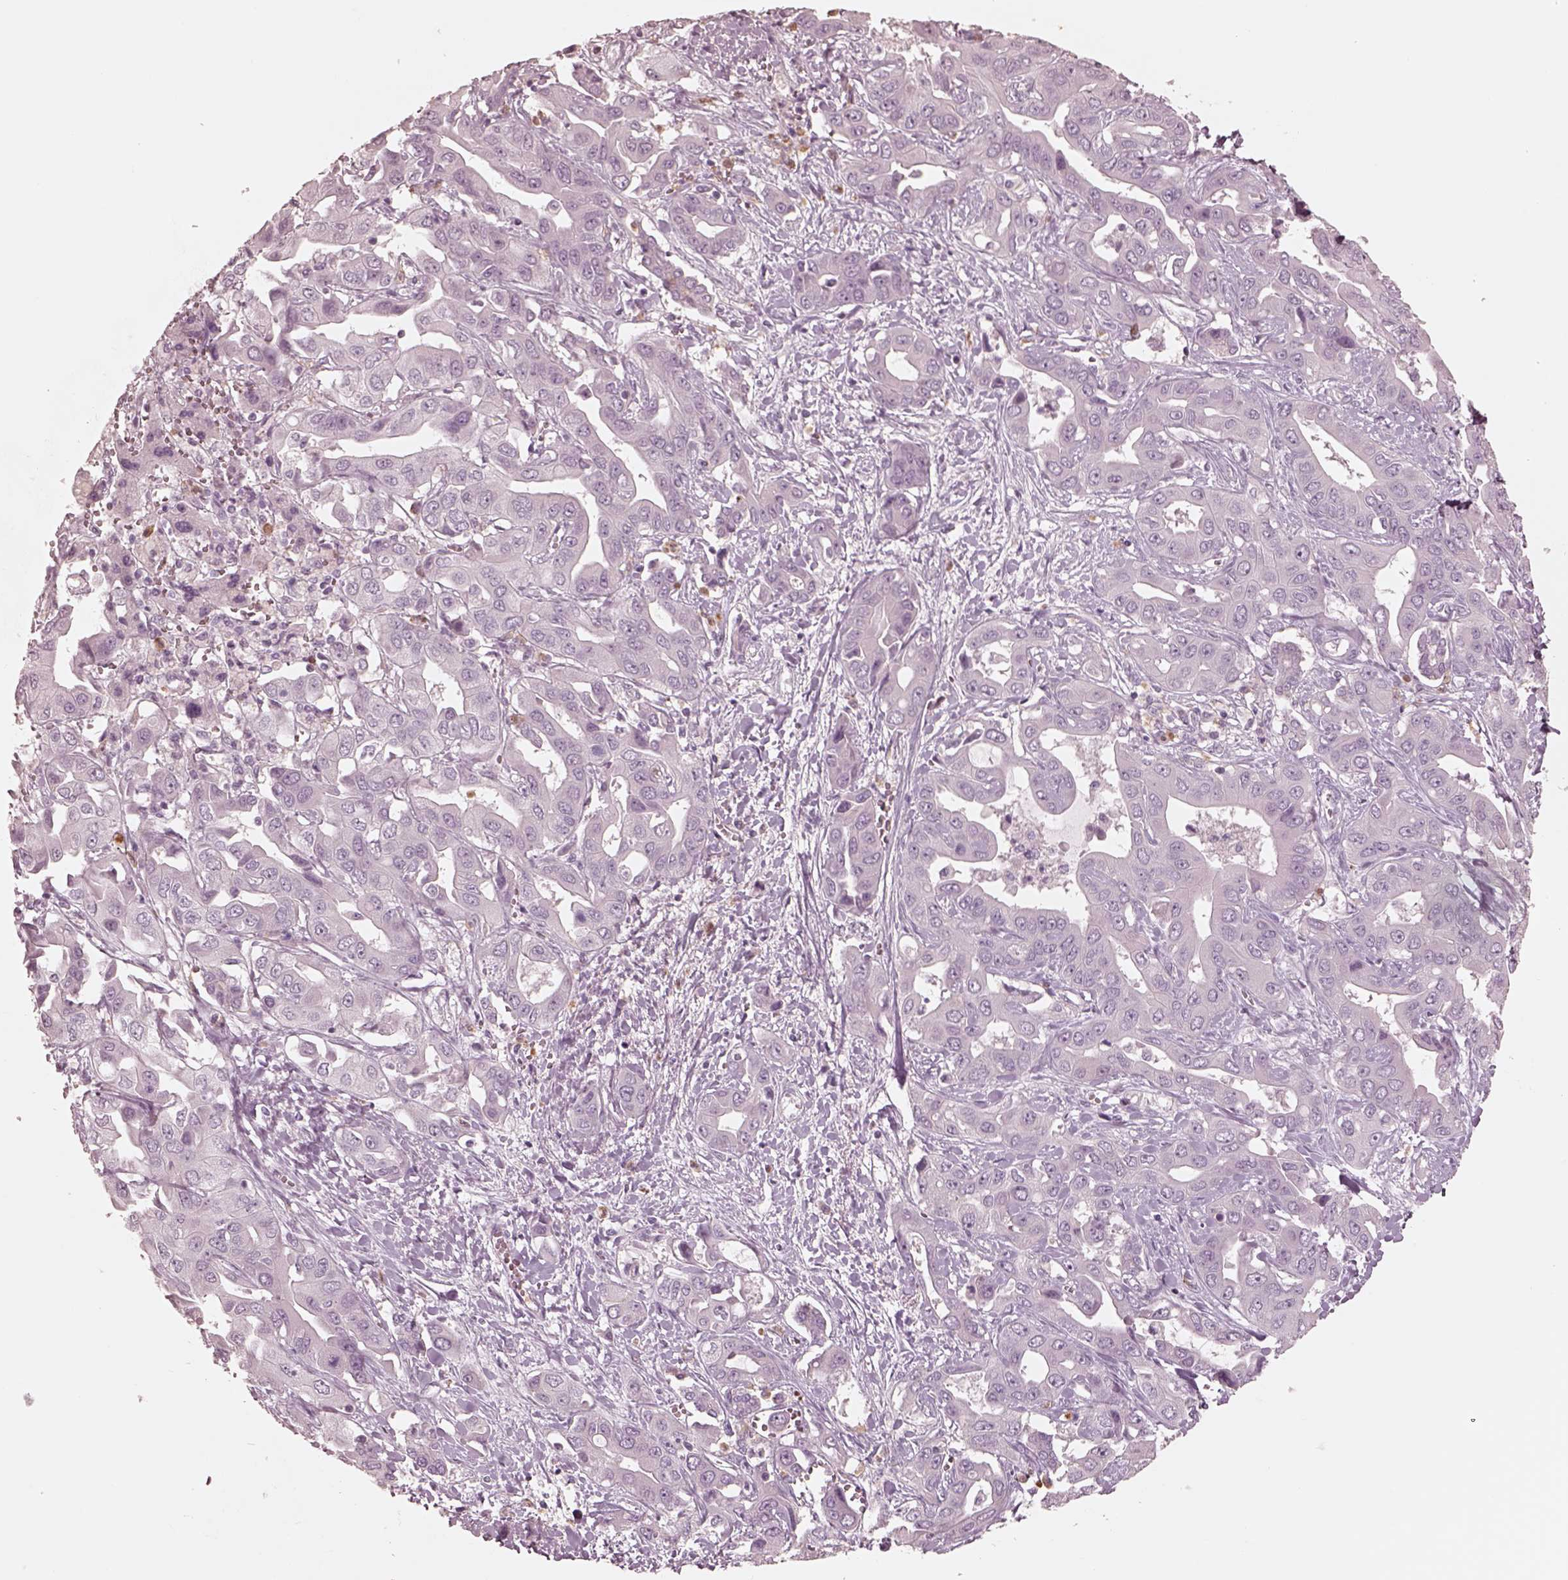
{"staining": {"intensity": "negative", "quantity": "none", "location": "none"}, "tissue": "liver cancer", "cell_type": "Tumor cells", "image_type": "cancer", "snomed": [{"axis": "morphology", "description": "Cholangiocarcinoma"}, {"axis": "topography", "description": "Liver"}], "caption": "A high-resolution histopathology image shows immunohistochemistry (IHC) staining of liver cancer, which displays no significant staining in tumor cells.", "gene": "GPRIN1", "patient": {"sex": "female", "age": 52}}